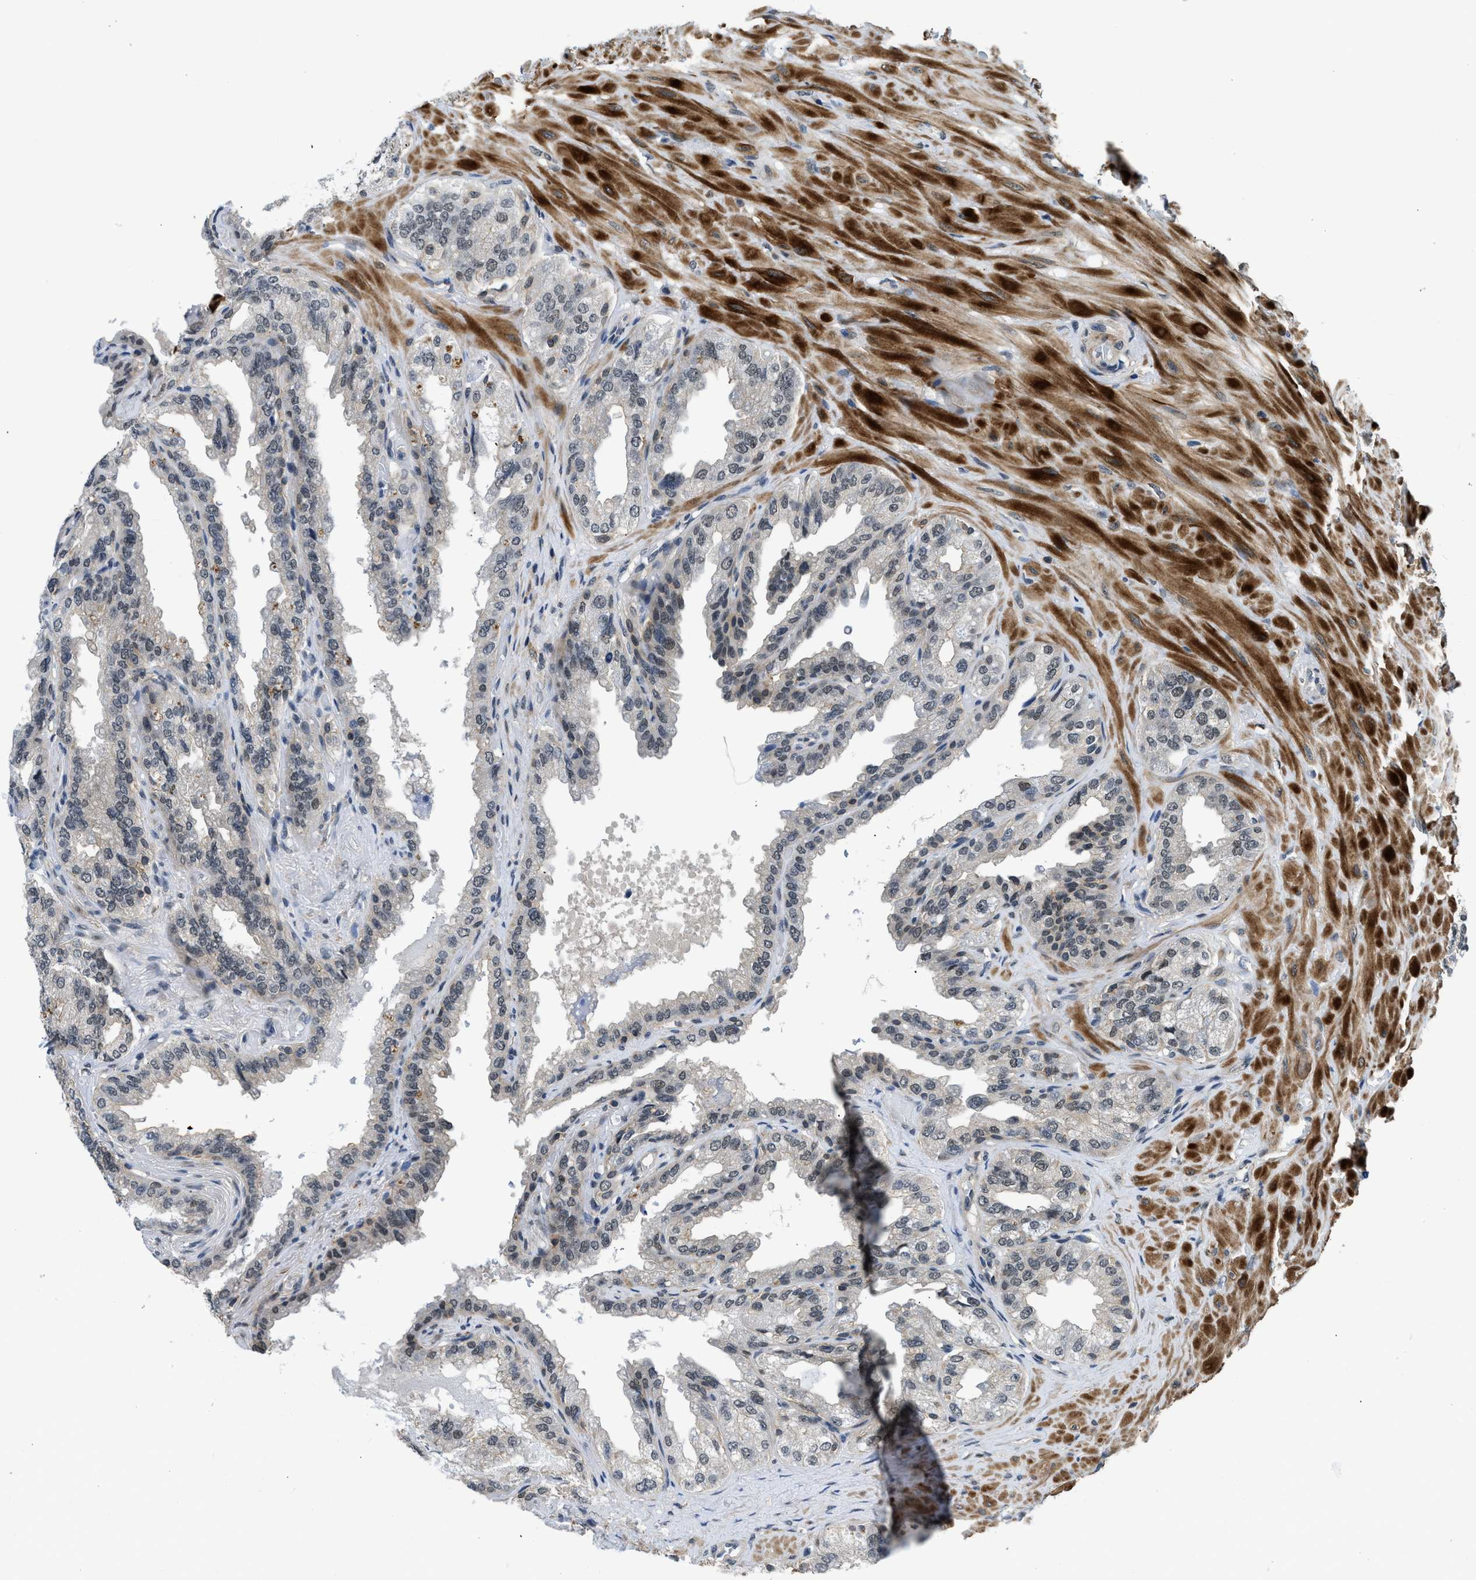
{"staining": {"intensity": "weak", "quantity": "<25%", "location": "nuclear"}, "tissue": "seminal vesicle", "cell_type": "Glandular cells", "image_type": "normal", "snomed": [{"axis": "morphology", "description": "Normal tissue, NOS"}, {"axis": "topography", "description": "Seminal veicle"}], "caption": "Immunohistochemical staining of normal seminal vesicle shows no significant expression in glandular cells. Brightfield microscopy of IHC stained with DAB (brown) and hematoxylin (blue), captured at high magnification.", "gene": "MTMR1", "patient": {"sex": "male", "age": 68}}